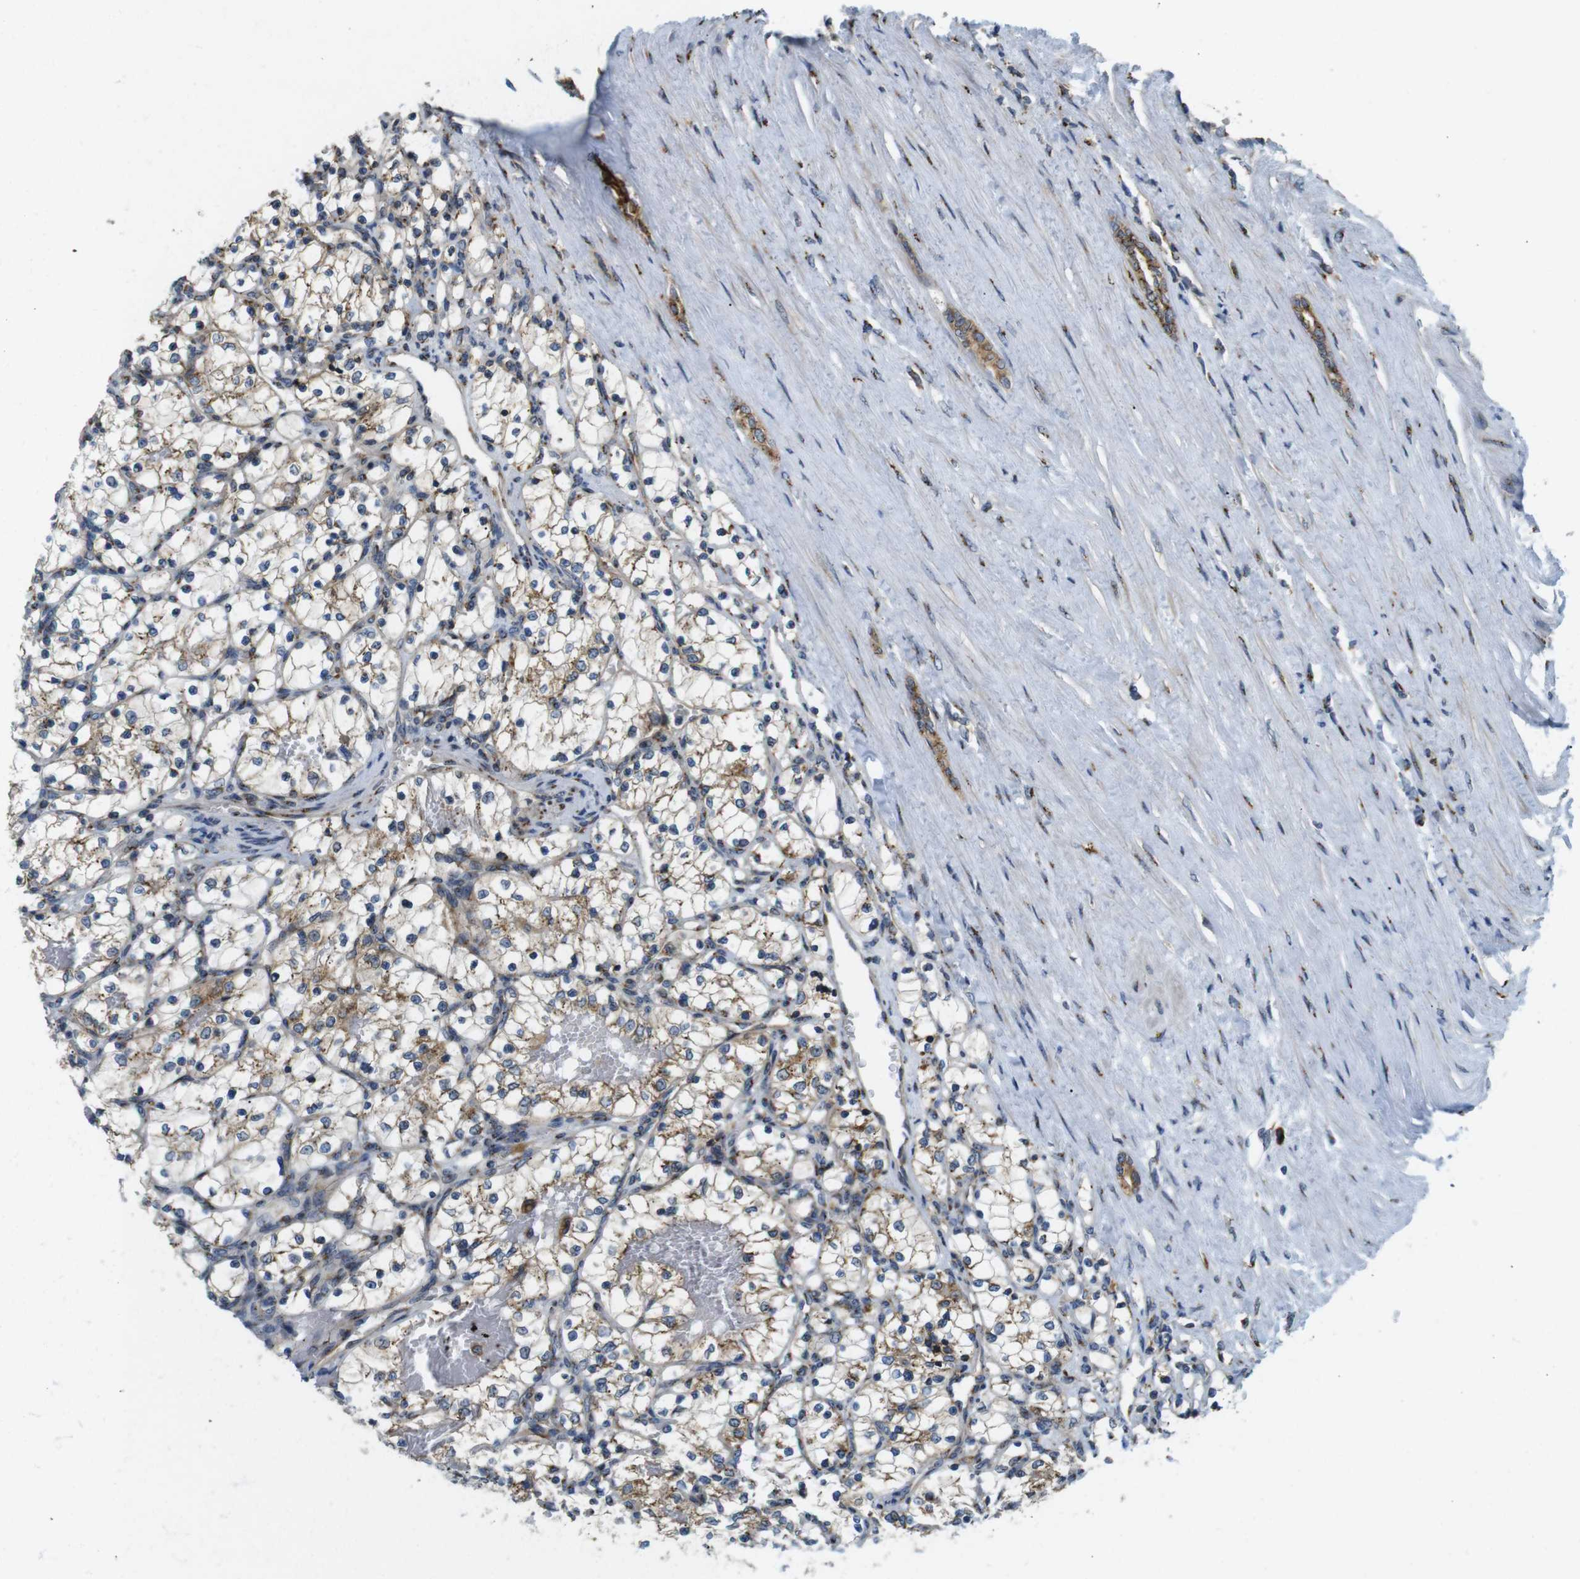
{"staining": {"intensity": "moderate", "quantity": "25%-75%", "location": "cytoplasmic/membranous"}, "tissue": "renal cancer", "cell_type": "Tumor cells", "image_type": "cancer", "snomed": [{"axis": "morphology", "description": "Adenocarcinoma, NOS"}, {"axis": "topography", "description": "Kidney"}], "caption": "An immunohistochemistry image of neoplastic tissue is shown. Protein staining in brown shows moderate cytoplasmic/membranous positivity in renal cancer (adenocarcinoma) within tumor cells.", "gene": "TMEM143", "patient": {"sex": "female", "age": 69}}